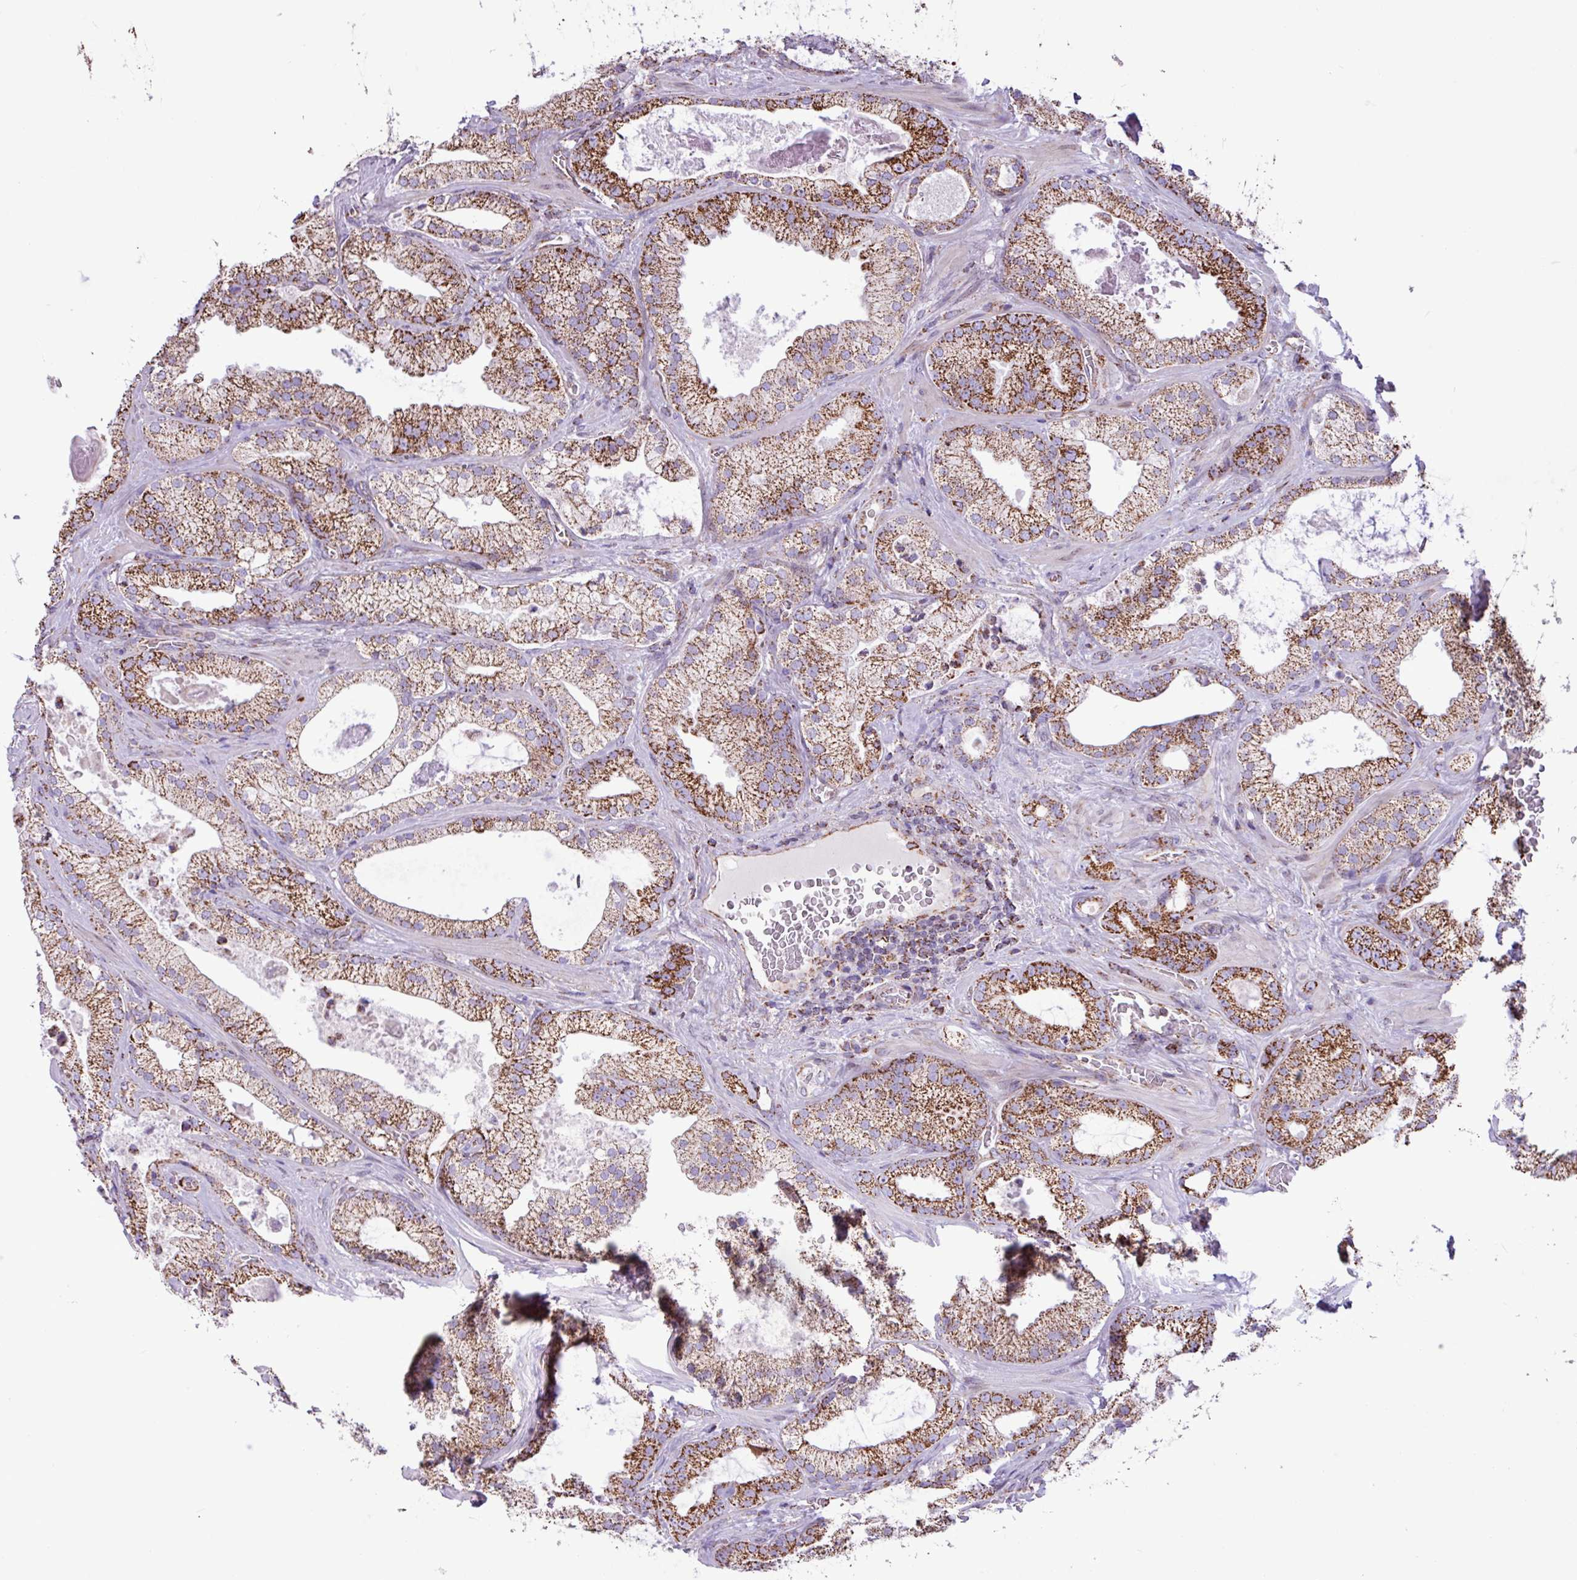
{"staining": {"intensity": "moderate", "quantity": ">75%", "location": "cytoplasmic/membranous"}, "tissue": "prostate cancer", "cell_type": "Tumor cells", "image_type": "cancer", "snomed": [{"axis": "morphology", "description": "Adenocarcinoma, High grade"}, {"axis": "topography", "description": "Prostate"}], "caption": "A high-resolution micrograph shows IHC staining of prostate cancer, which shows moderate cytoplasmic/membranous expression in approximately >75% of tumor cells.", "gene": "RTL3", "patient": {"sex": "male", "age": 68}}